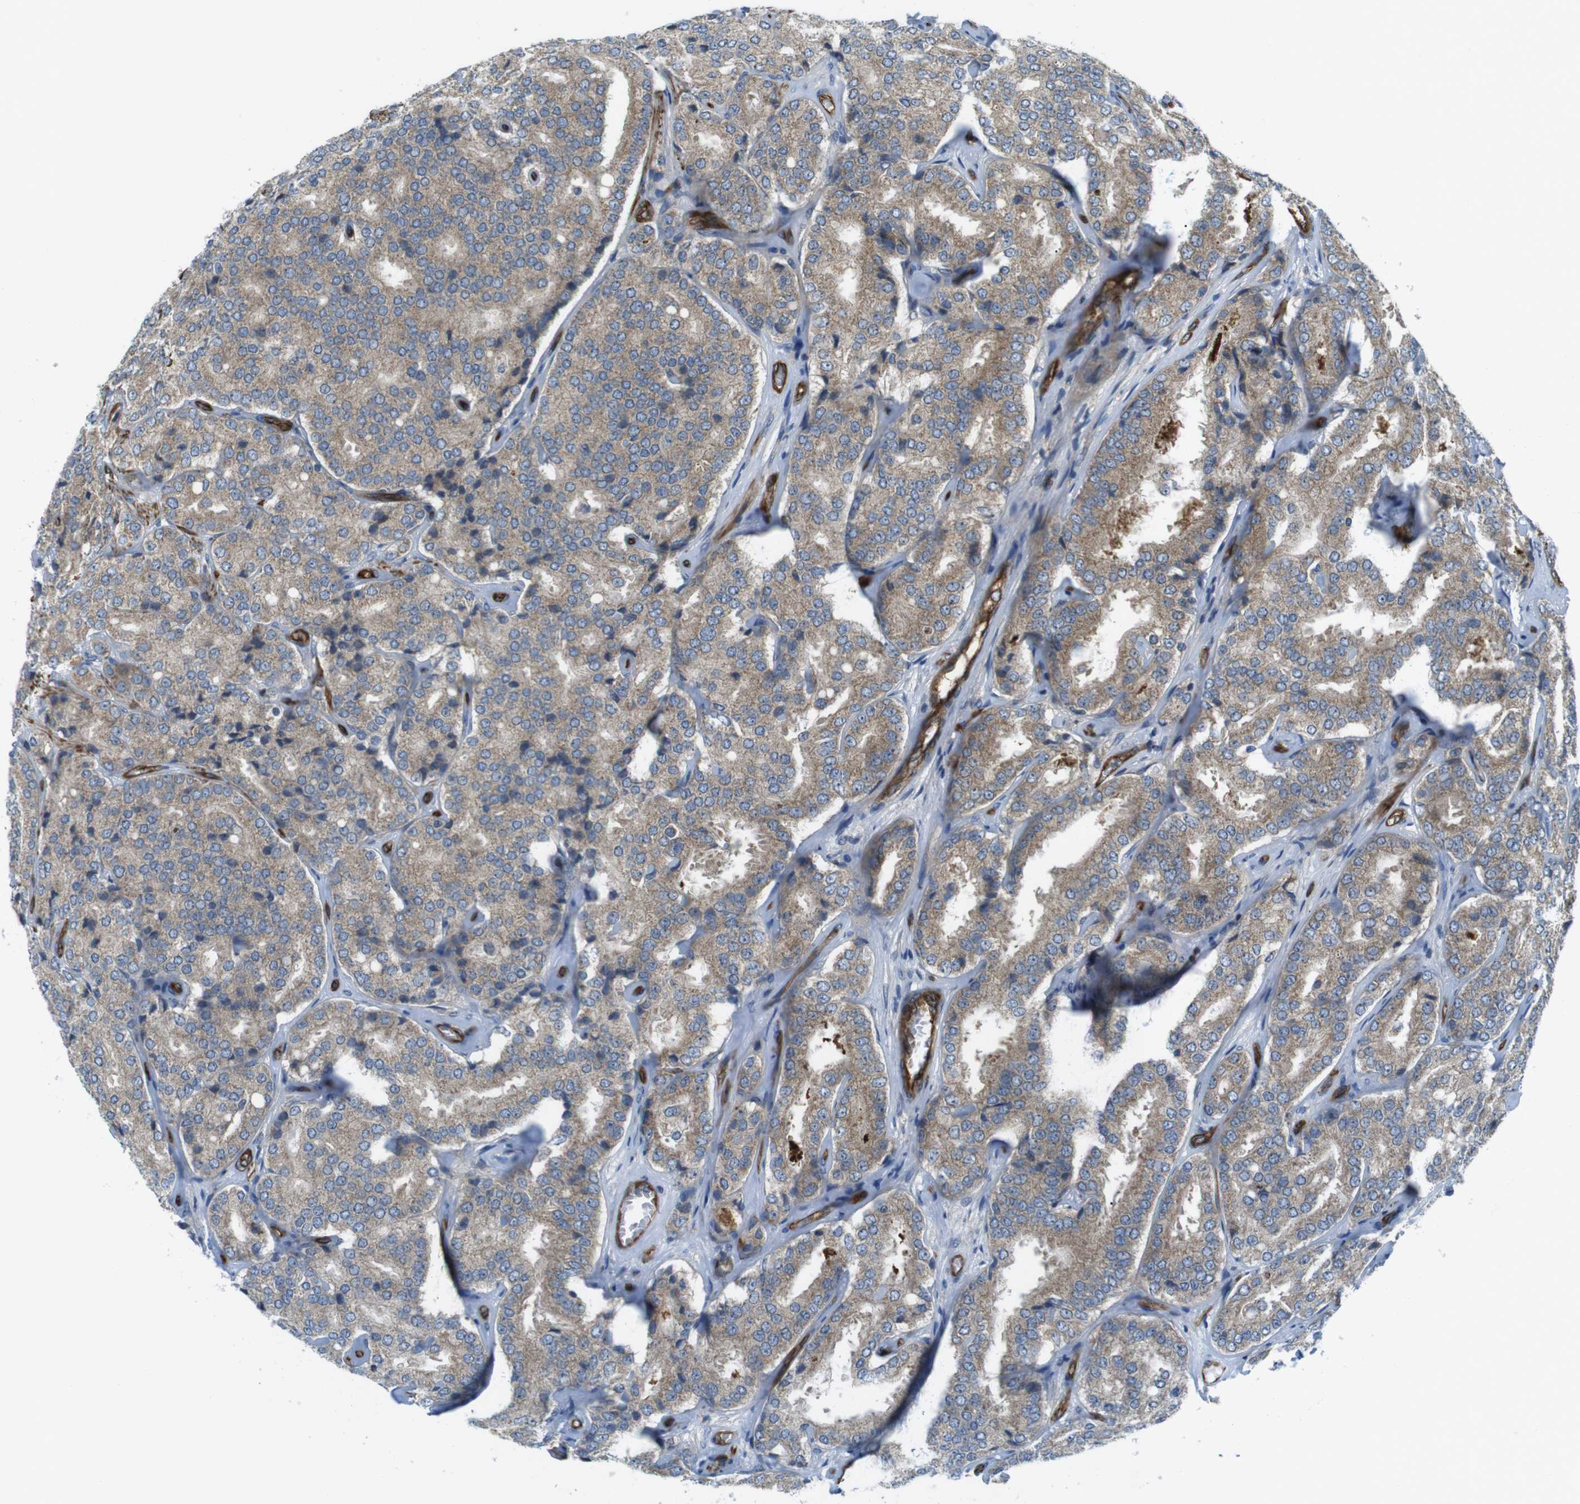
{"staining": {"intensity": "moderate", "quantity": ">75%", "location": "cytoplasmic/membranous"}, "tissue": "prostate cancer", "cell_type": "Tumor cells", "image_type": "cancer", "snomed": [{"axis": "morphology", "description": "Adenocarcinoma, High grade"}, {"axis": "topography", "description": "Prostate"}], "caption": "IHC of human prostate adenocarcinoma (high-grade) displays medium levels of moderate cytoplasmic/membranous expression in about >75% of tumor cells. (IHC, brightfield microscopy, high magnification).", "gene": "TSC1", "patient": {"sex": "male", "age": 65}}